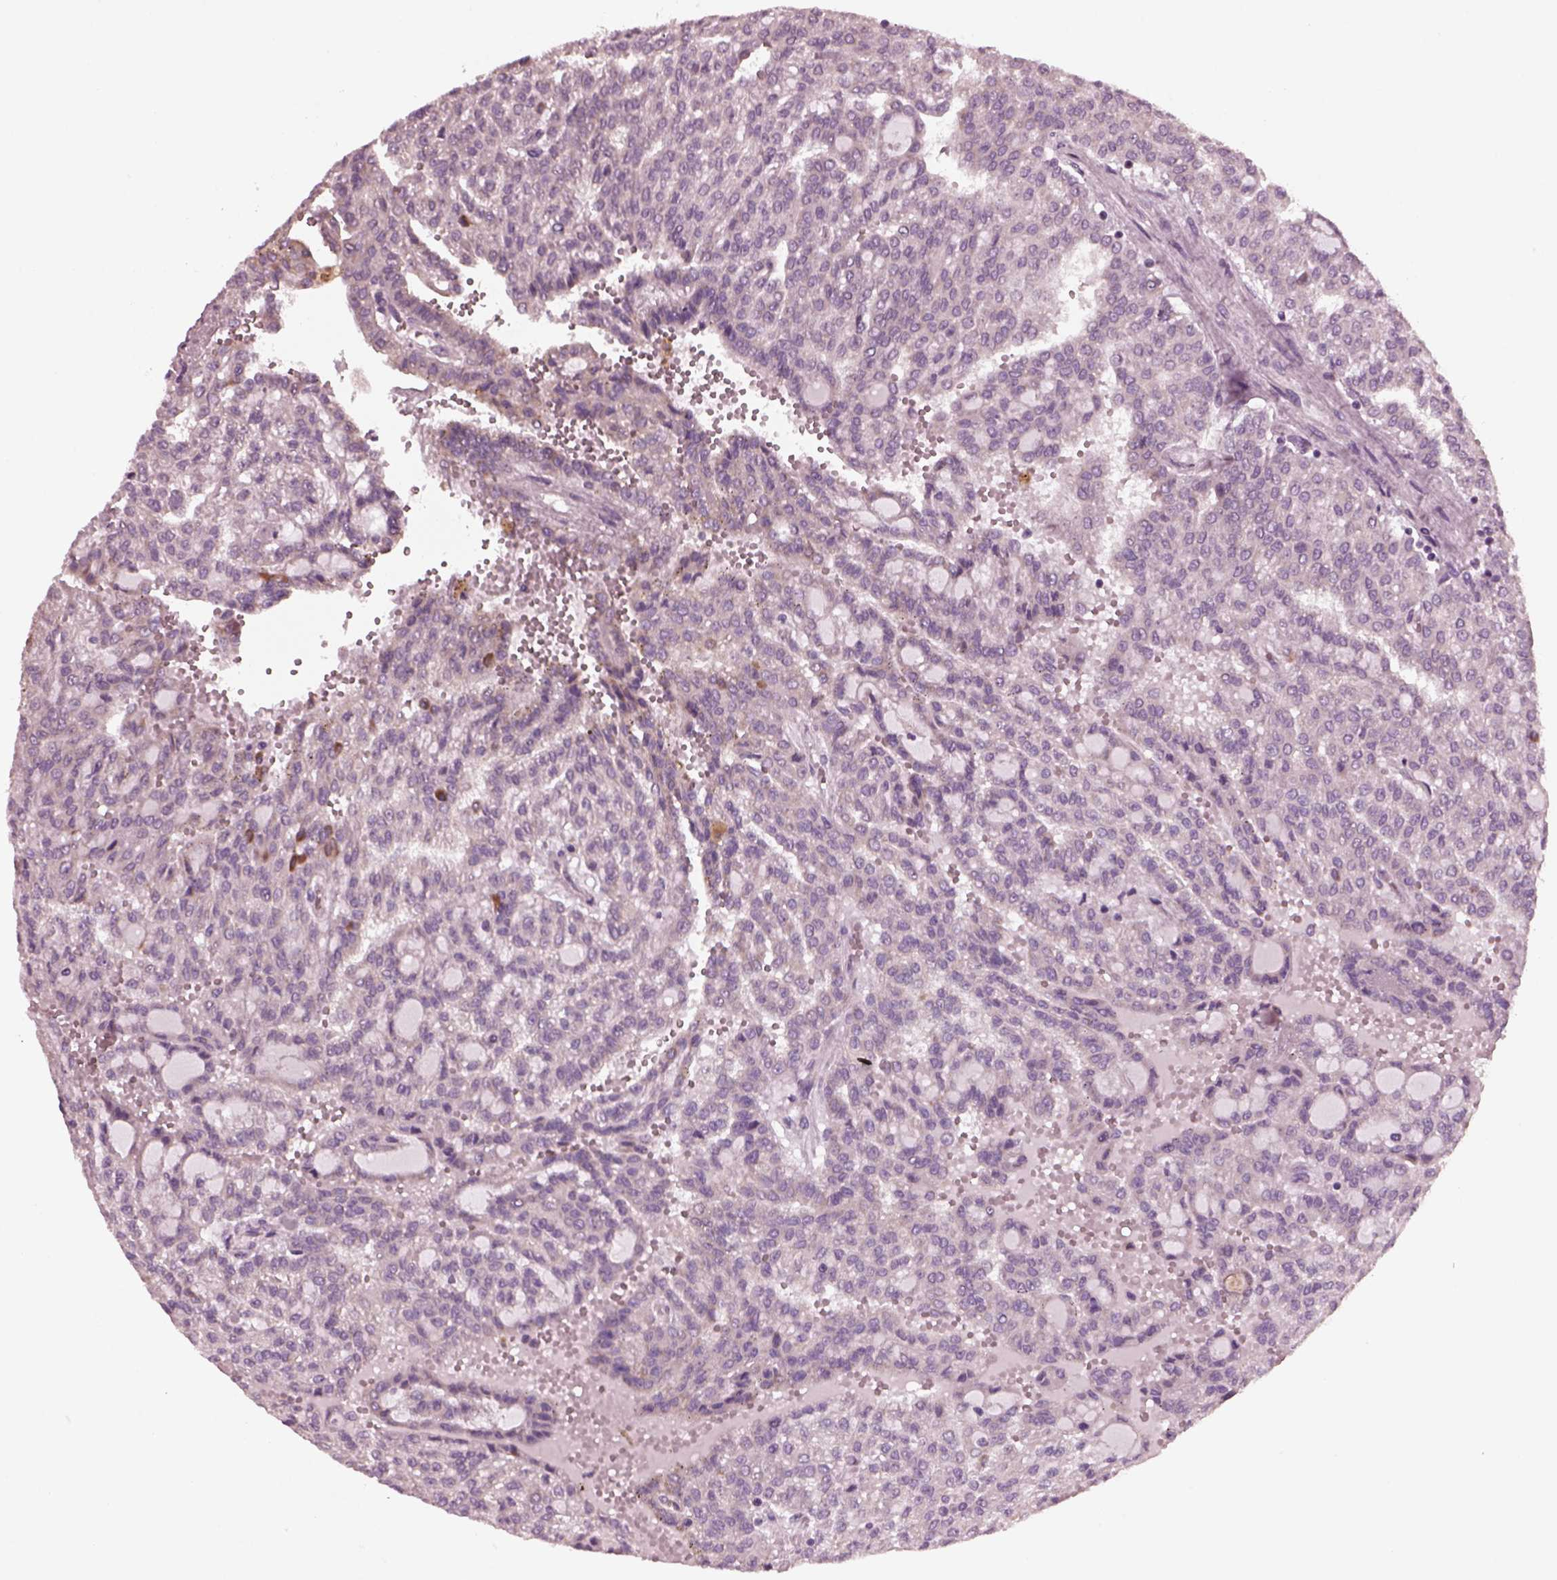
{"staining": {"intensity": "weak", "quantity": "25%-75%", "location": "cytoplasmic/membranous"}, "tissue": "renal cancer", "cell_type": "Tumor cells", "image_type": "cancer", "snomed": [{"axis": "morphology", "description": "Adenocarcinoma, NOS"}, {"axis": "topography", "description": "Kidney"}], "caption": "There is low levels of weak cytoplasmic/membranous positivity in tumor cells of adenocarcinoma (renal), as demonstrated by immunohistochemical staining (brown color).", "gene": "AP4M1", "patient": {"sex": "male", "age": 63}}